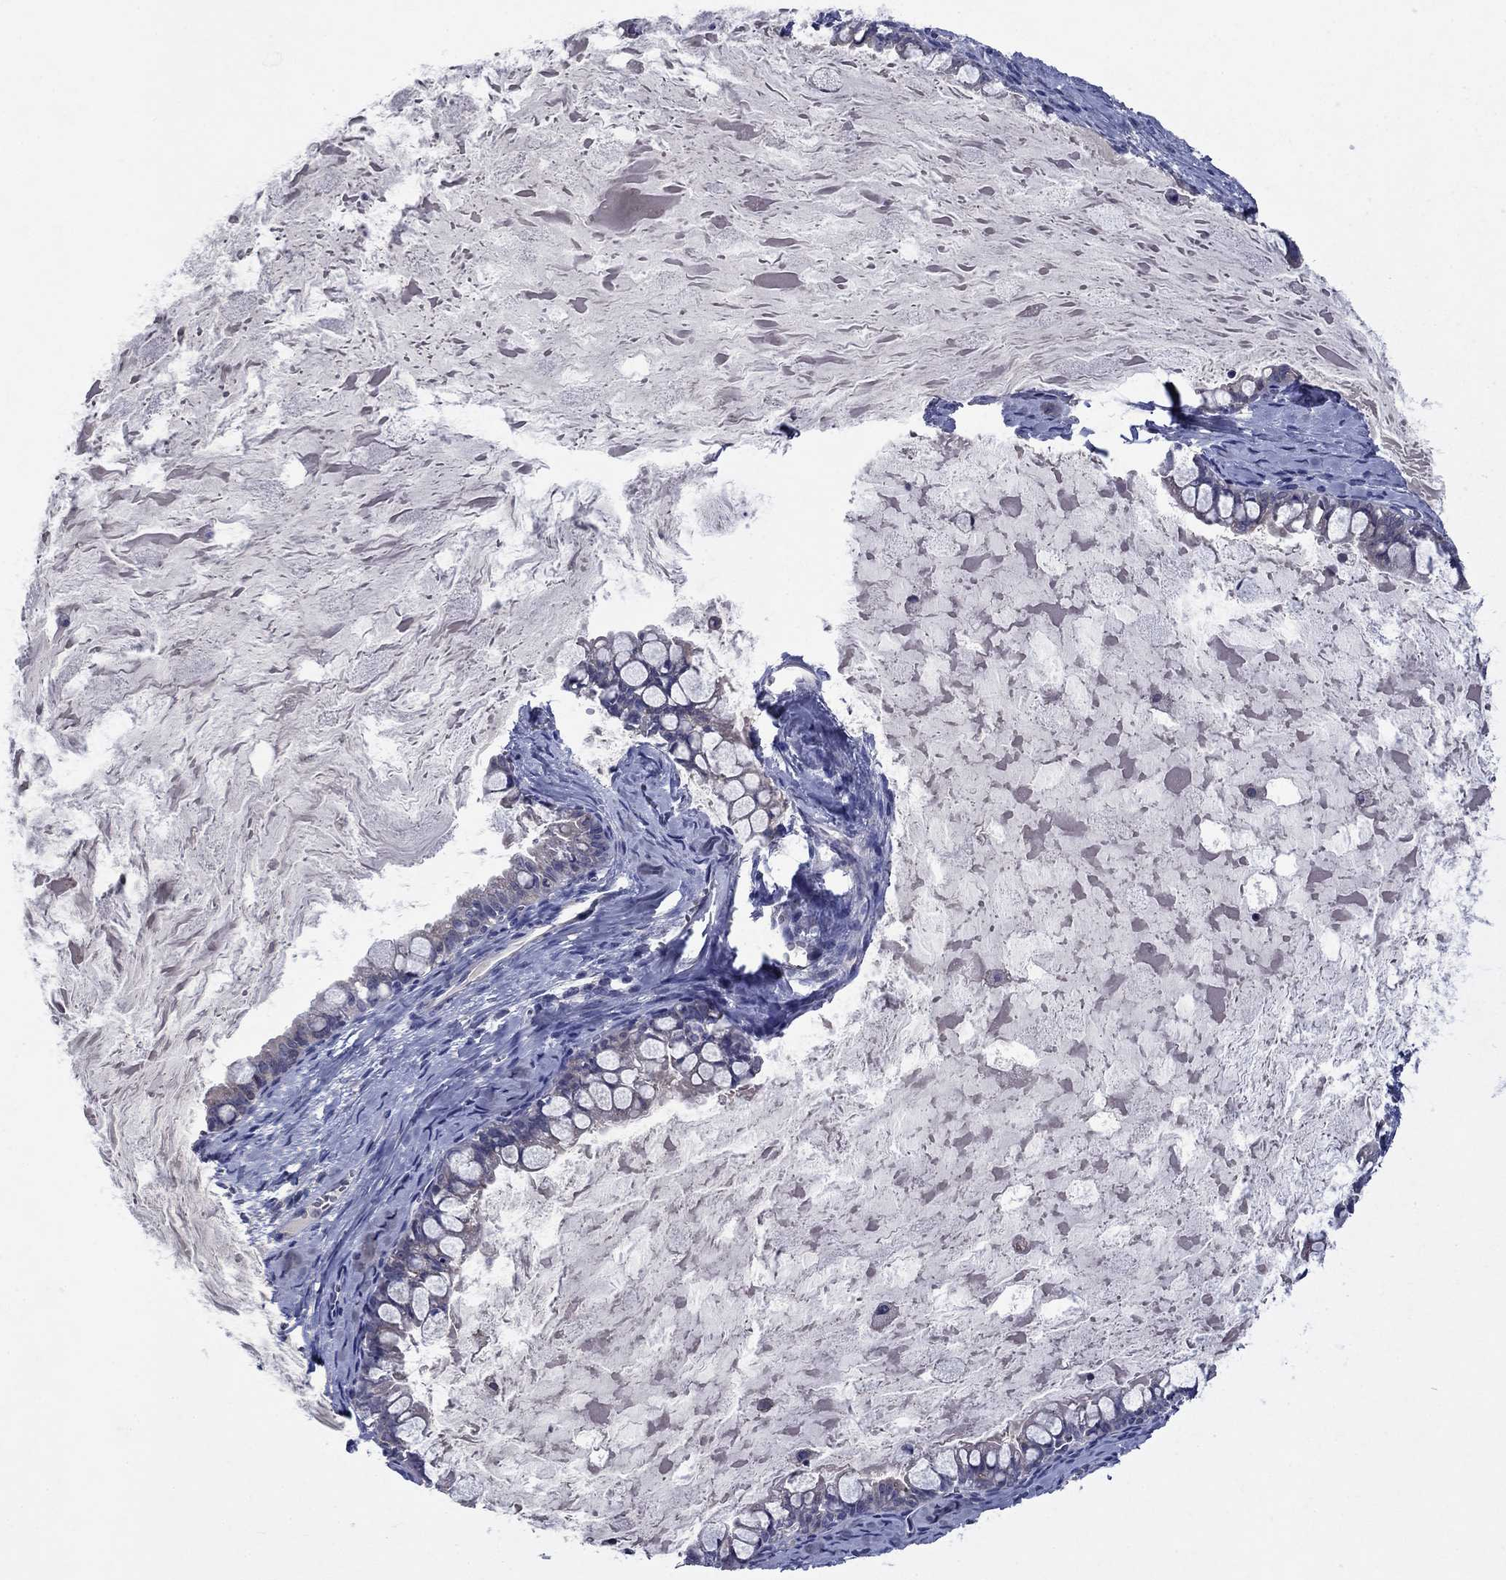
{"staining": {"intensity": "negative", "quantity": "none", "location": "none"}, "tissue": "ovarian cancer", "cell_type": "Tumor cells", "image_type": "cancer", "snomed": [{"axis": "morphology", "description": "Cystadenocarcinoma, mucinous, NOS"}, {"axis": "topography", "description": "Ovary"}], "caption": "Protein analysis of ovarian cancer (mucinous cystadenocarcinoma) displays no significant positivity in tumor cells. (DAB IHC with hematoxylin counter stain).", "gene": "SULT2B1", "patient": {"sex": "female", "age": 63}}